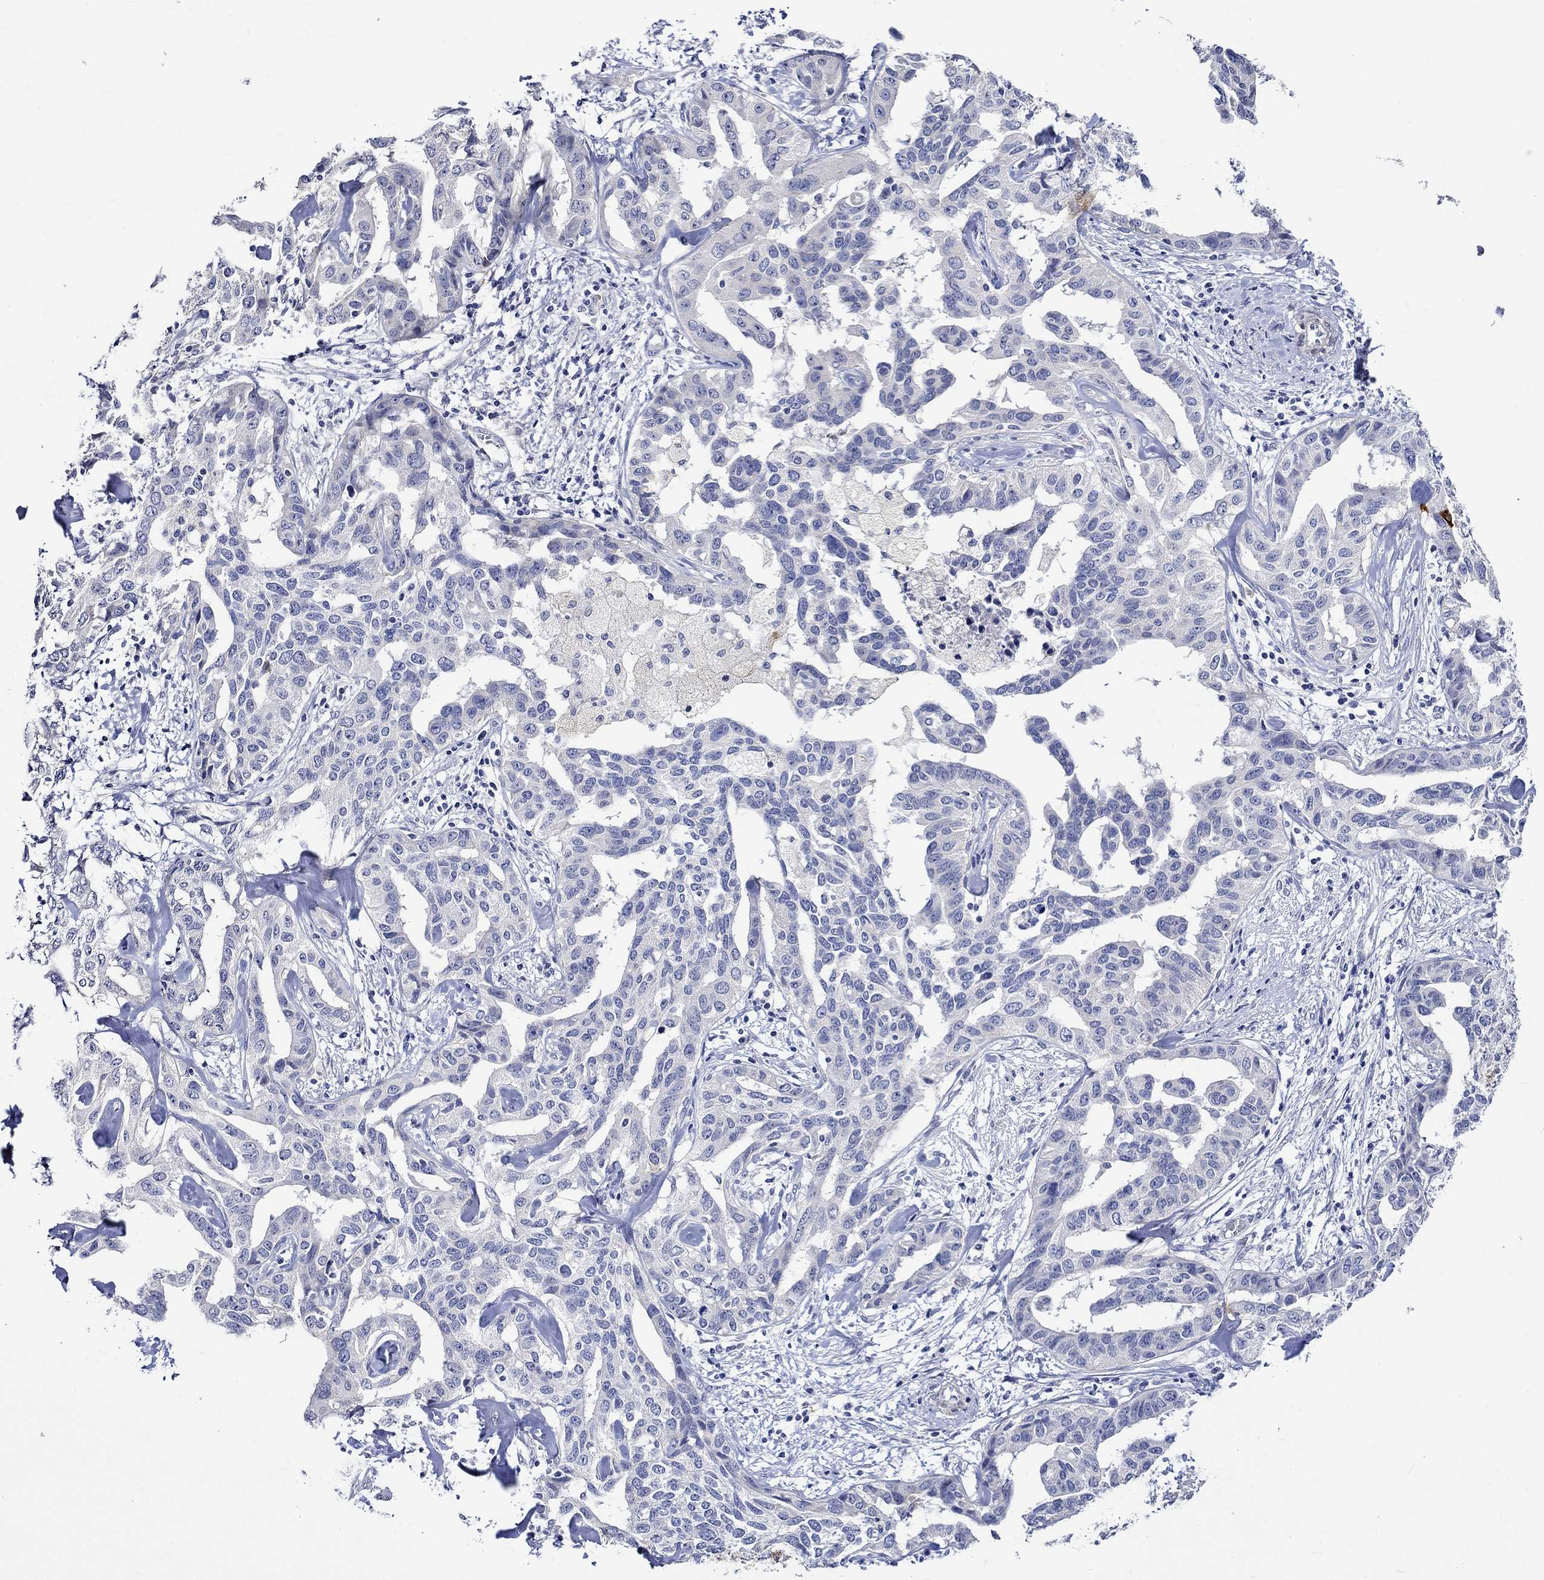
{"staining": {"intensity": "strong", "quantity": "<25%", "location": "cytoplasmic/membranous"}, "tissue": "liver cancer", "cell_type": "Tumor cells", "image_type": "cancer", "snomed": [{"axis": "morphology", "description": "Cholangiocarcinoma"}, {"axis": "topography", "description": "Liver"}], "caption": "Strong cytoplasmic/membranous positivity for a protein is identified in about <25% of tumor cells of liver cholangiocarcinoma using immunohistochemistry (IHC).", "gene": "CRYAB", "patient": {"sex": "male", "age": 59}}